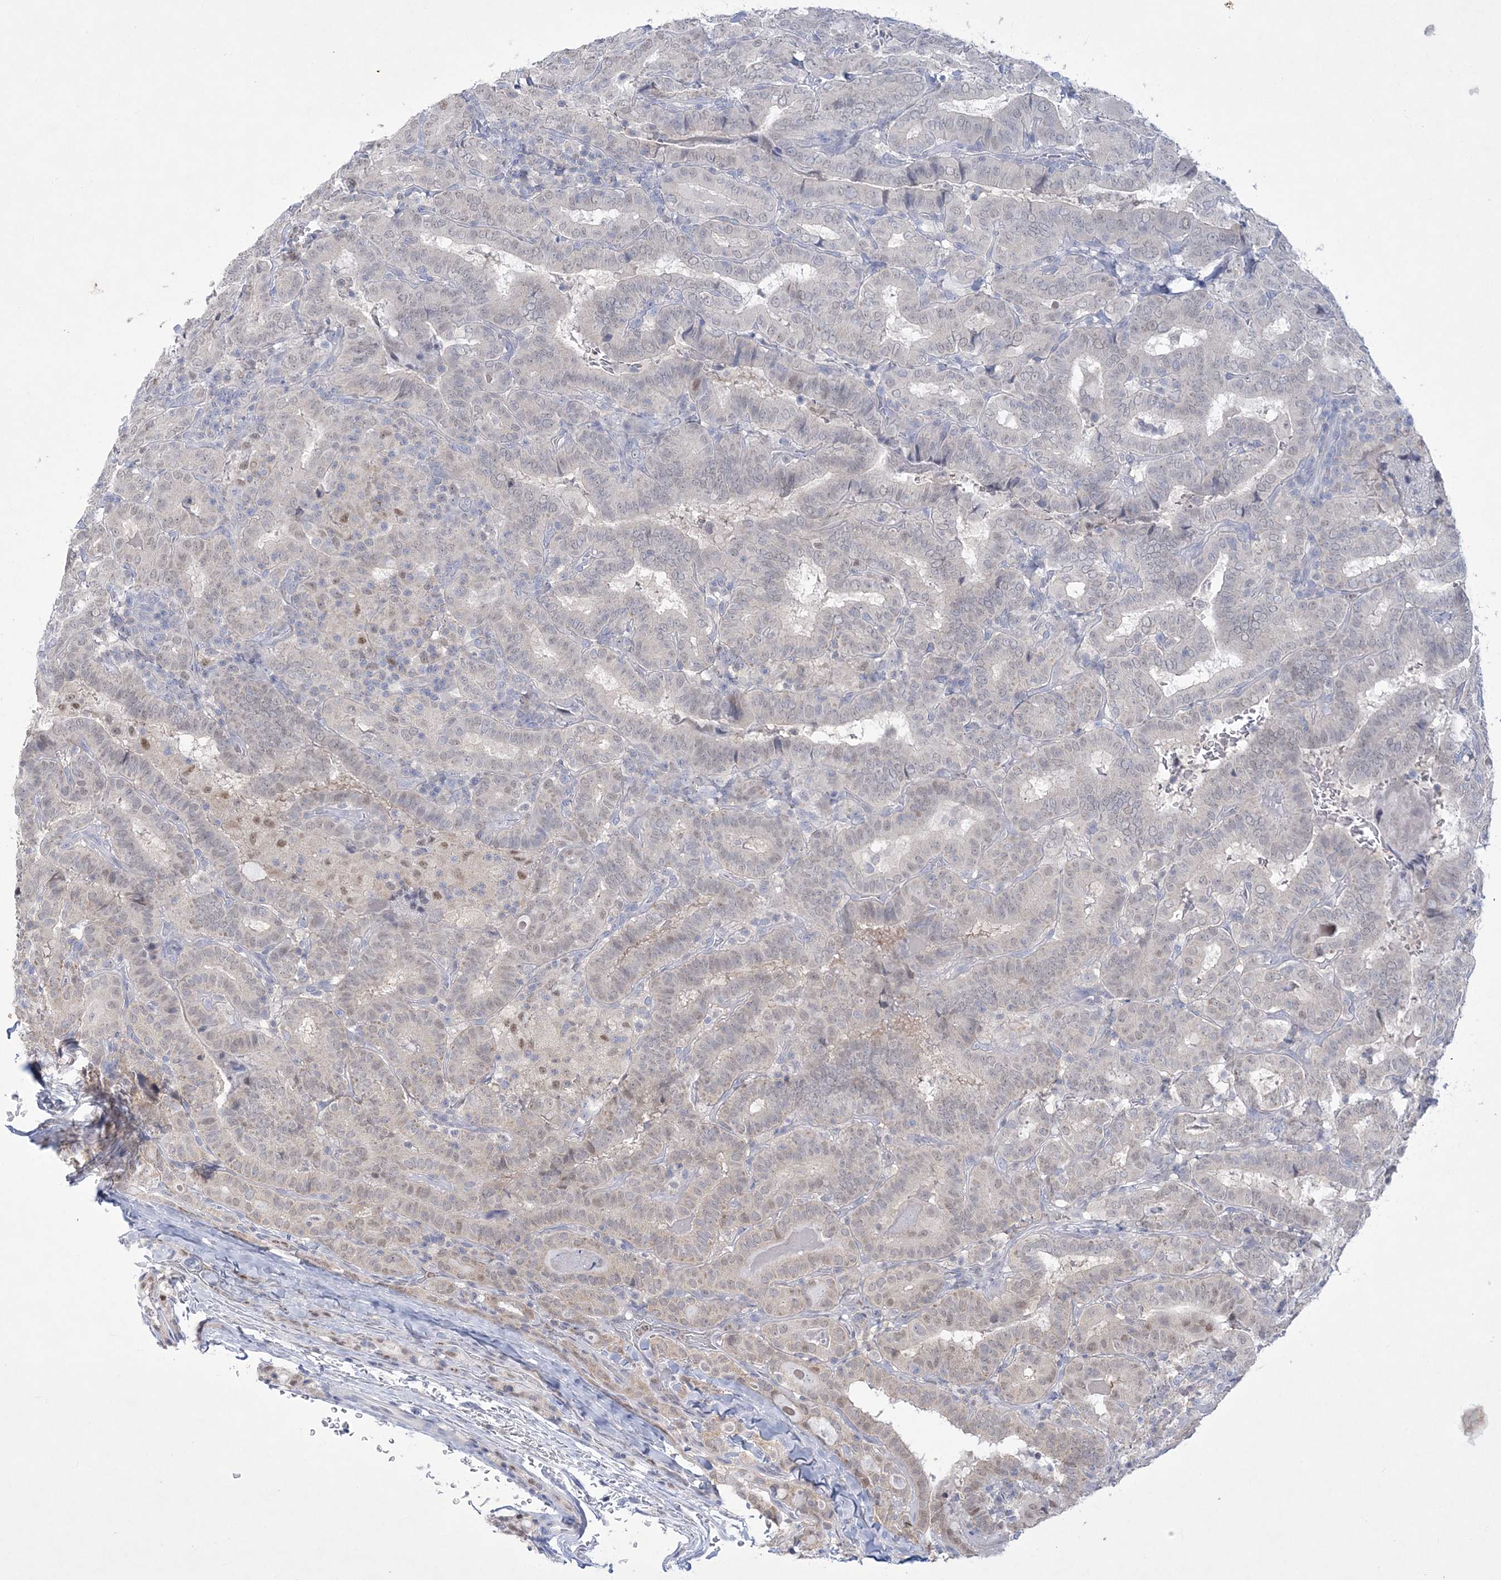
{"staining": {"intensity": "weak", "quantity": "<25%", "location": "nuclear"}, "tissue": "thyroid cancer", "cell_type": "Tumor cells", "image_type": "cancer", "snomed": [{"axis": "morphology", "description": "Papillary adenocarcinoma, NOS"}, {"axis": "topography", "description": "Thyroid gland"}], "caption": "The immunohistochemistry (IHC) histopathology image has no significant expression in tumor cells of thyroid cancer (papillary adenocarcinoma) tissue.", "gene": "WDR27", "patient": {"sex": "female", "age": 72}}